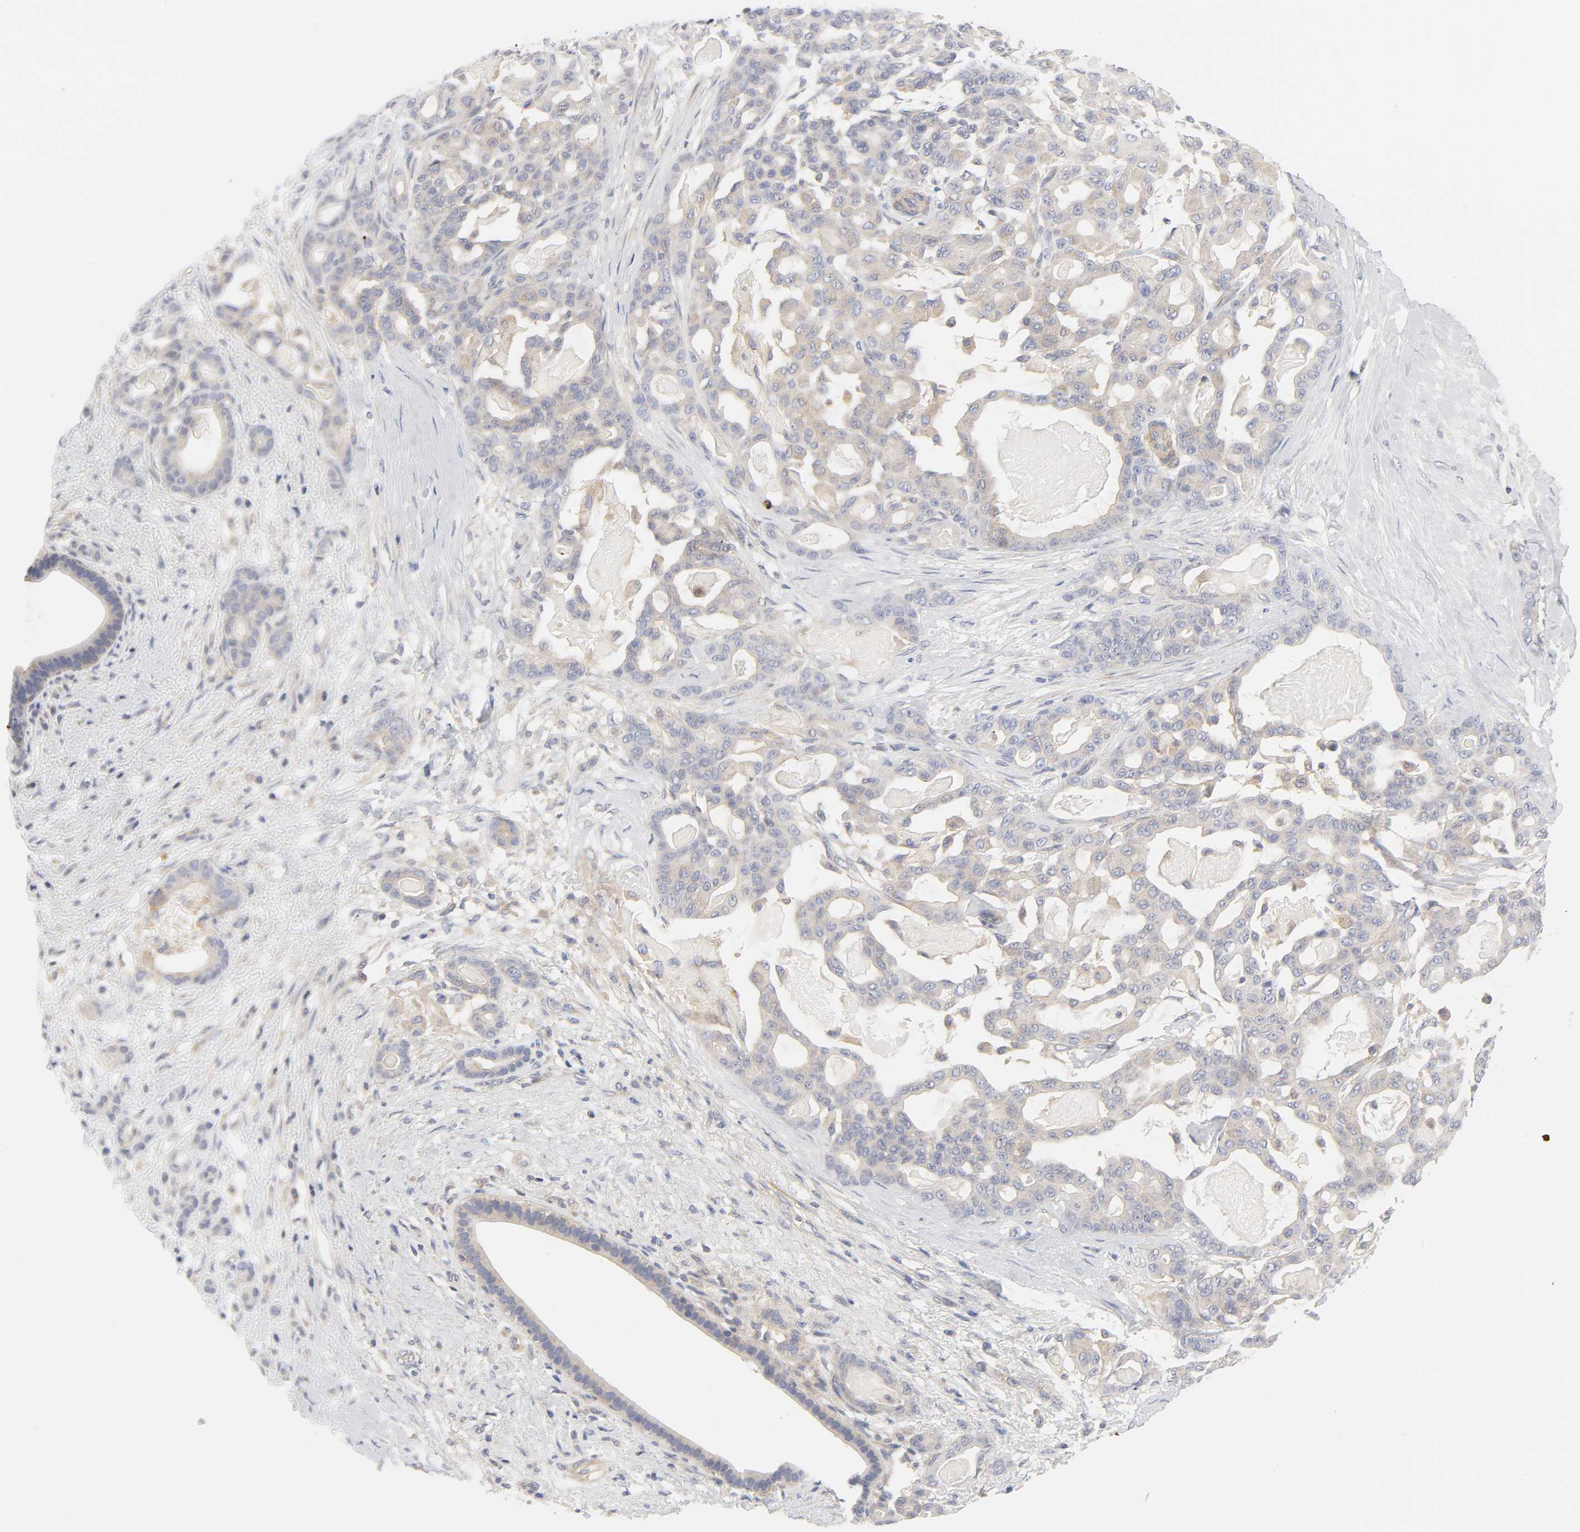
{"staining": {"intensity": "weak", "quantity": ">75%", "location": "cytoplasmic/membranous"}, "tissue": "pancreatic cancer", "cell_type": "Tumor cells", "image_type": "cancer", "snomed": [{"axis": "morphology", "description": "Adenocarcinoma, NOS"}, {"axis": "topography", "description": "Pancreas"}], "caption": "The immunohistochemical stain shows weak cytoplasmic/membranous expression in tumor cells of pancreatic cancer tissue.", "gene": "ROCK1", "patient": {"sex": "male", "age": 63}}